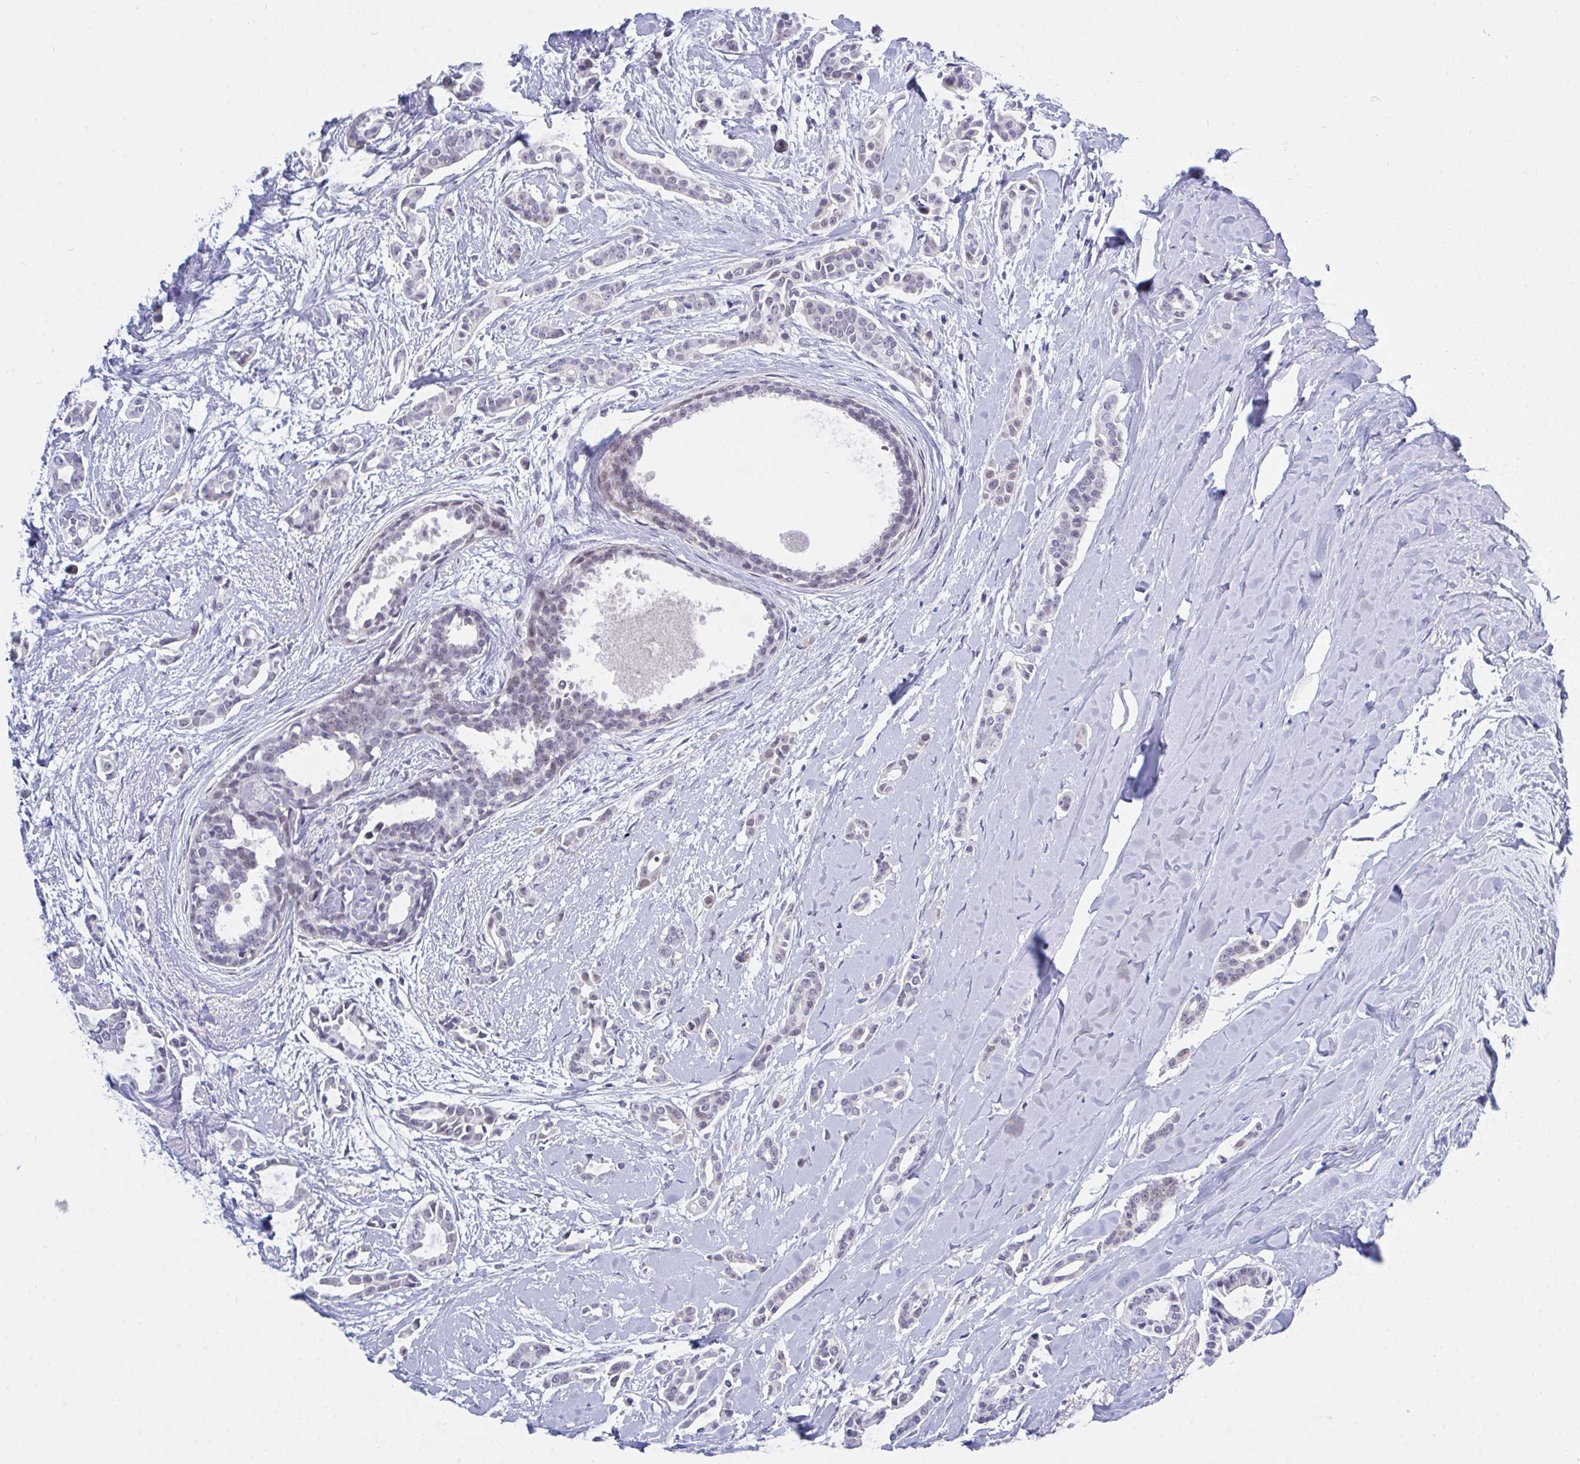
{"staining": {"intensity": "negative", "quantity": "none", "location": "none"}, "tissue": "breast cancer", "cell_type": "Tumor cells", "image_type": "cancer", "snomed": [{"axis": "morphology", "description": "Duct carcinoma"}, {"axis": "topography", "description": "Breast"}], "caption": "Intraductal carcinoma (breast) was stained to show a protein in brown. There is no significant positivity in tumor cells.", "gene": "FBXL22", "patient": {"sex": "female", "age": 64}}